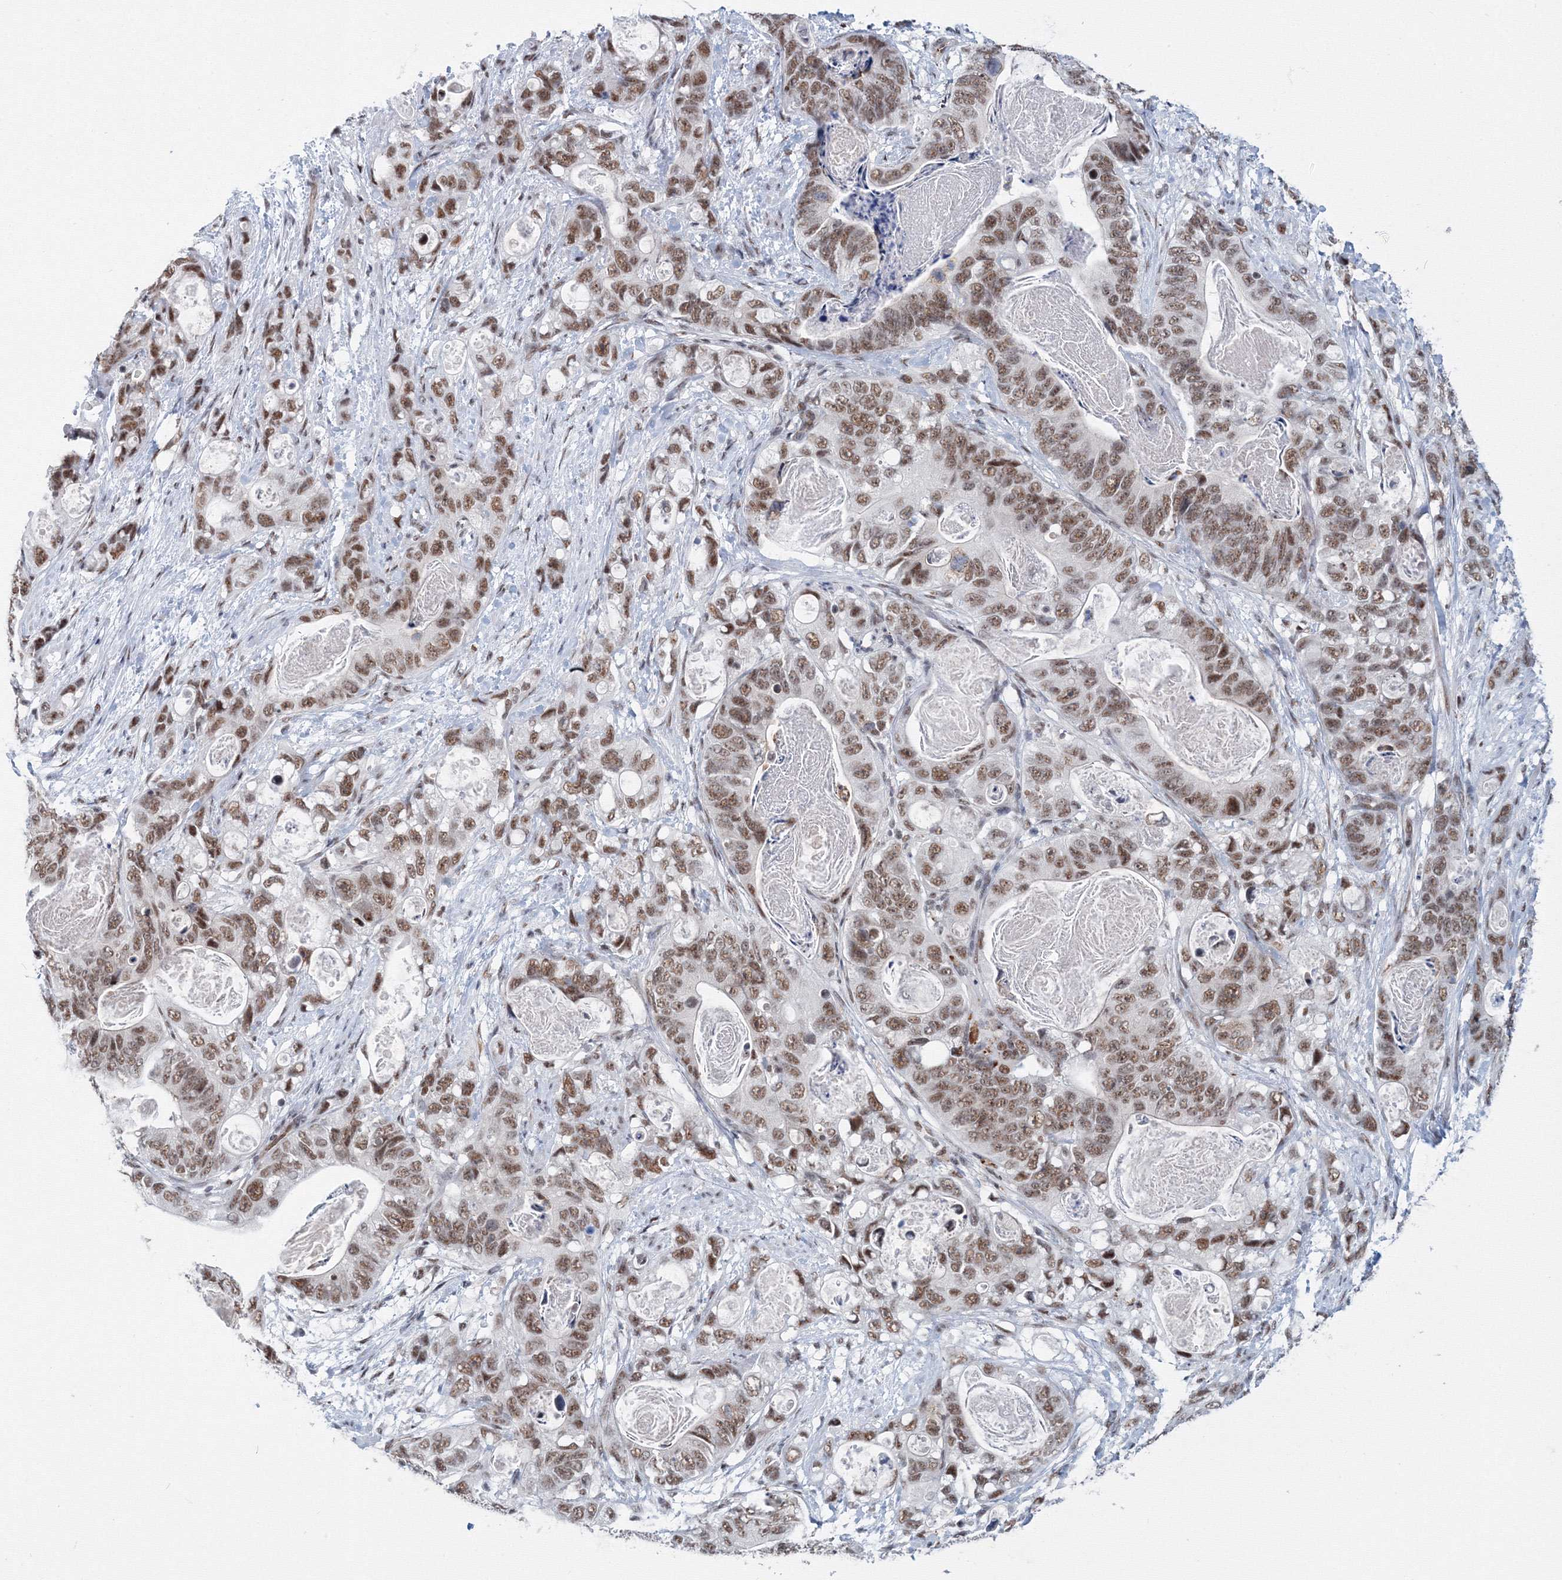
{"staining": {"intensity": "moderate", "quantity": ">75%", "location": "nuclear"}, "tissue": "stomach cancer", "cell_type": "Tumor cells", "image_type": "cancer", "snomed": [{"axis": "morphology", "description": "Normal tissue, NOS"}, {"axis": "morphology", "description": "Adenocarcinoma, NOS"}, {"axis": "topography", "description": "Stomach"}], "caption": "Adenocarcinoma (stomach) stained for a protein shows moderate nuclear positivity in tumor cells.", "gene": "SF3B6", "patient": {"sex": "female", "age": 89}}